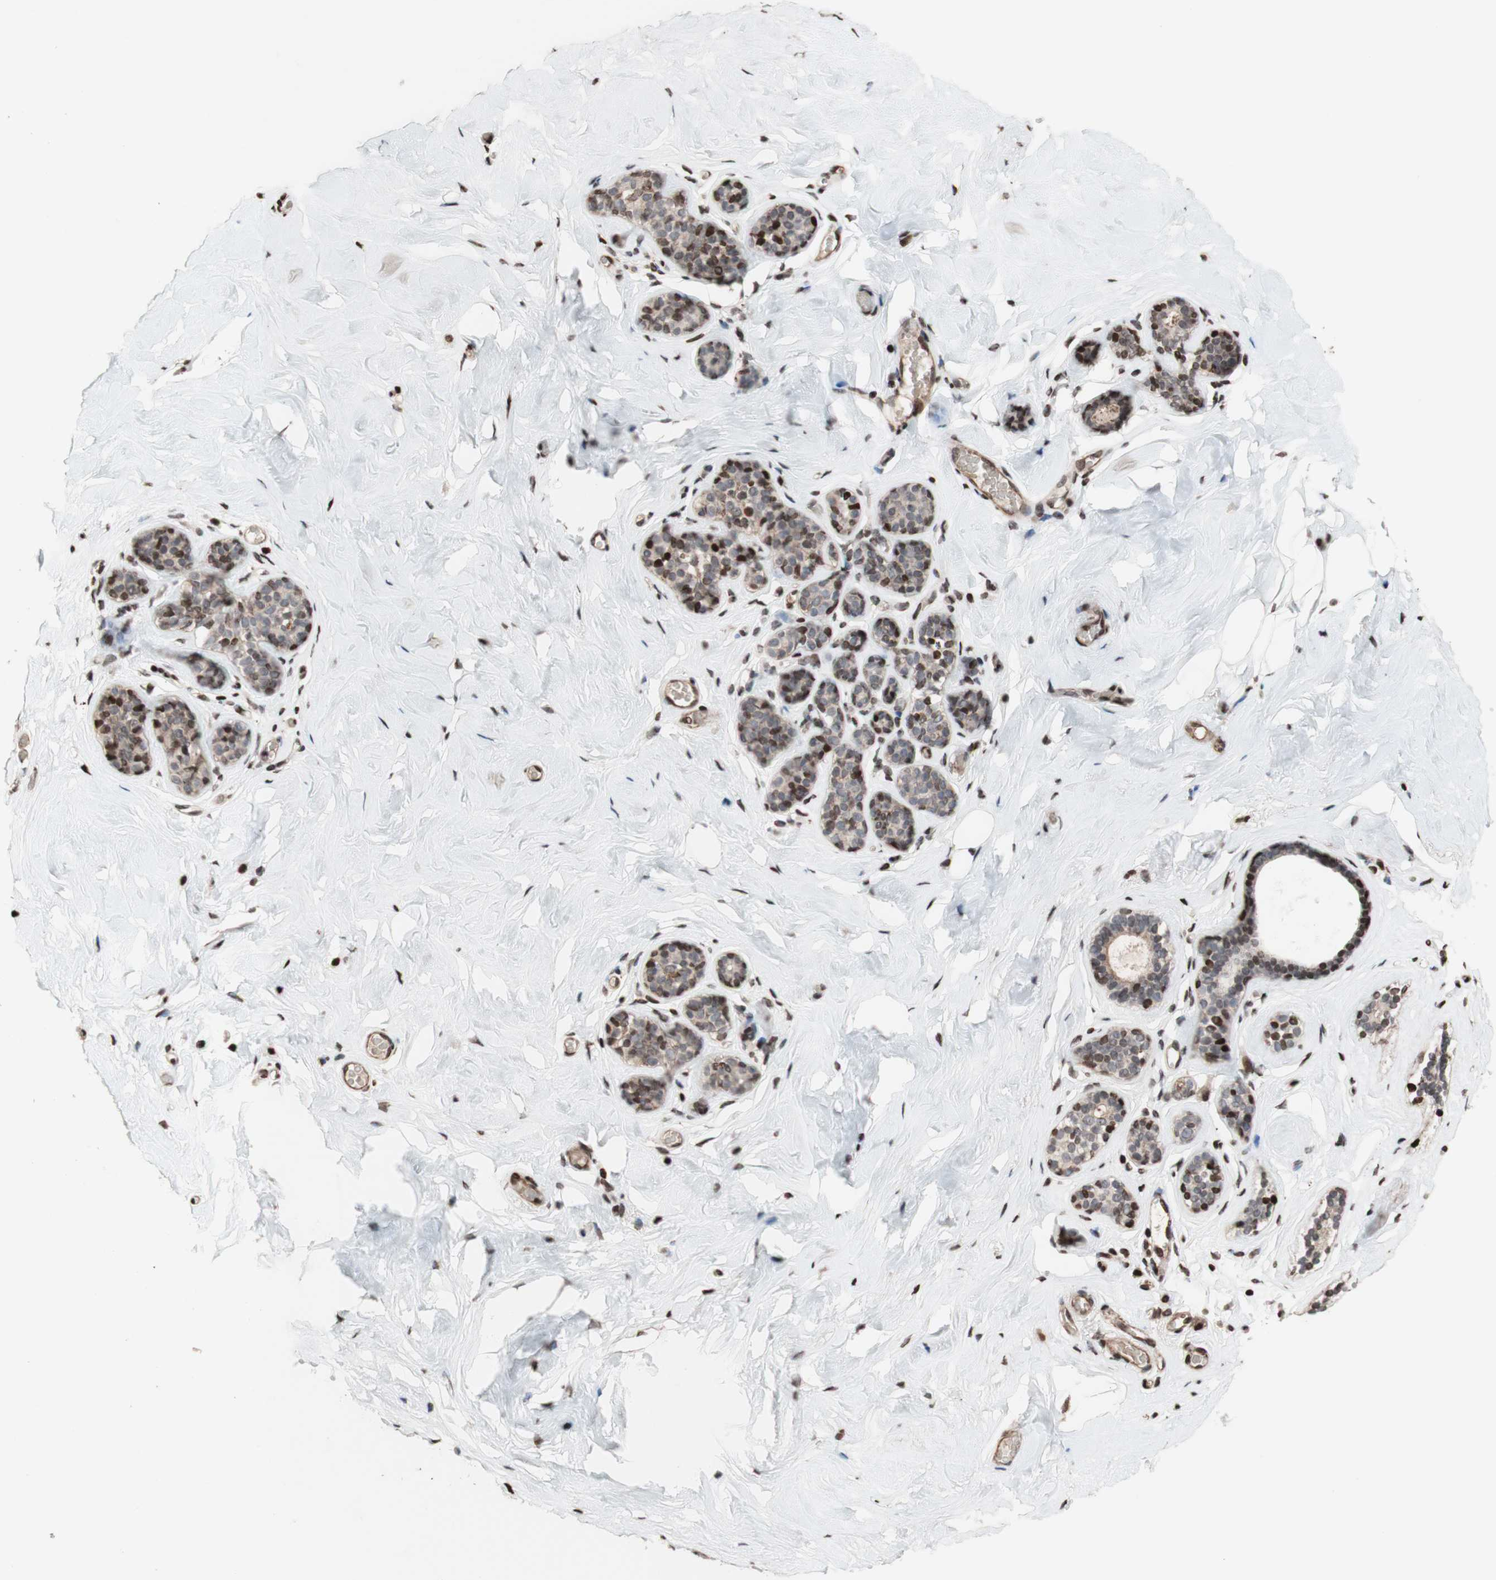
{"staining": {"intensity": "negative", "quantity": "none", "location": "none"}, "tissue": "breast", "cell_type": "Adipocytes", "image_type": "normal", "snomed": [{"axis": "morphology", "description": "Normal tissue, NOS"}, {"axis": "topography", "description": "Breast"}], "caption": "DAB immunohistochemical staining of unremarkable breast demonstrates no significant staining in adipocytes.", "gene": "POLA1", "patient": {"sex": "female", "age": 75}}